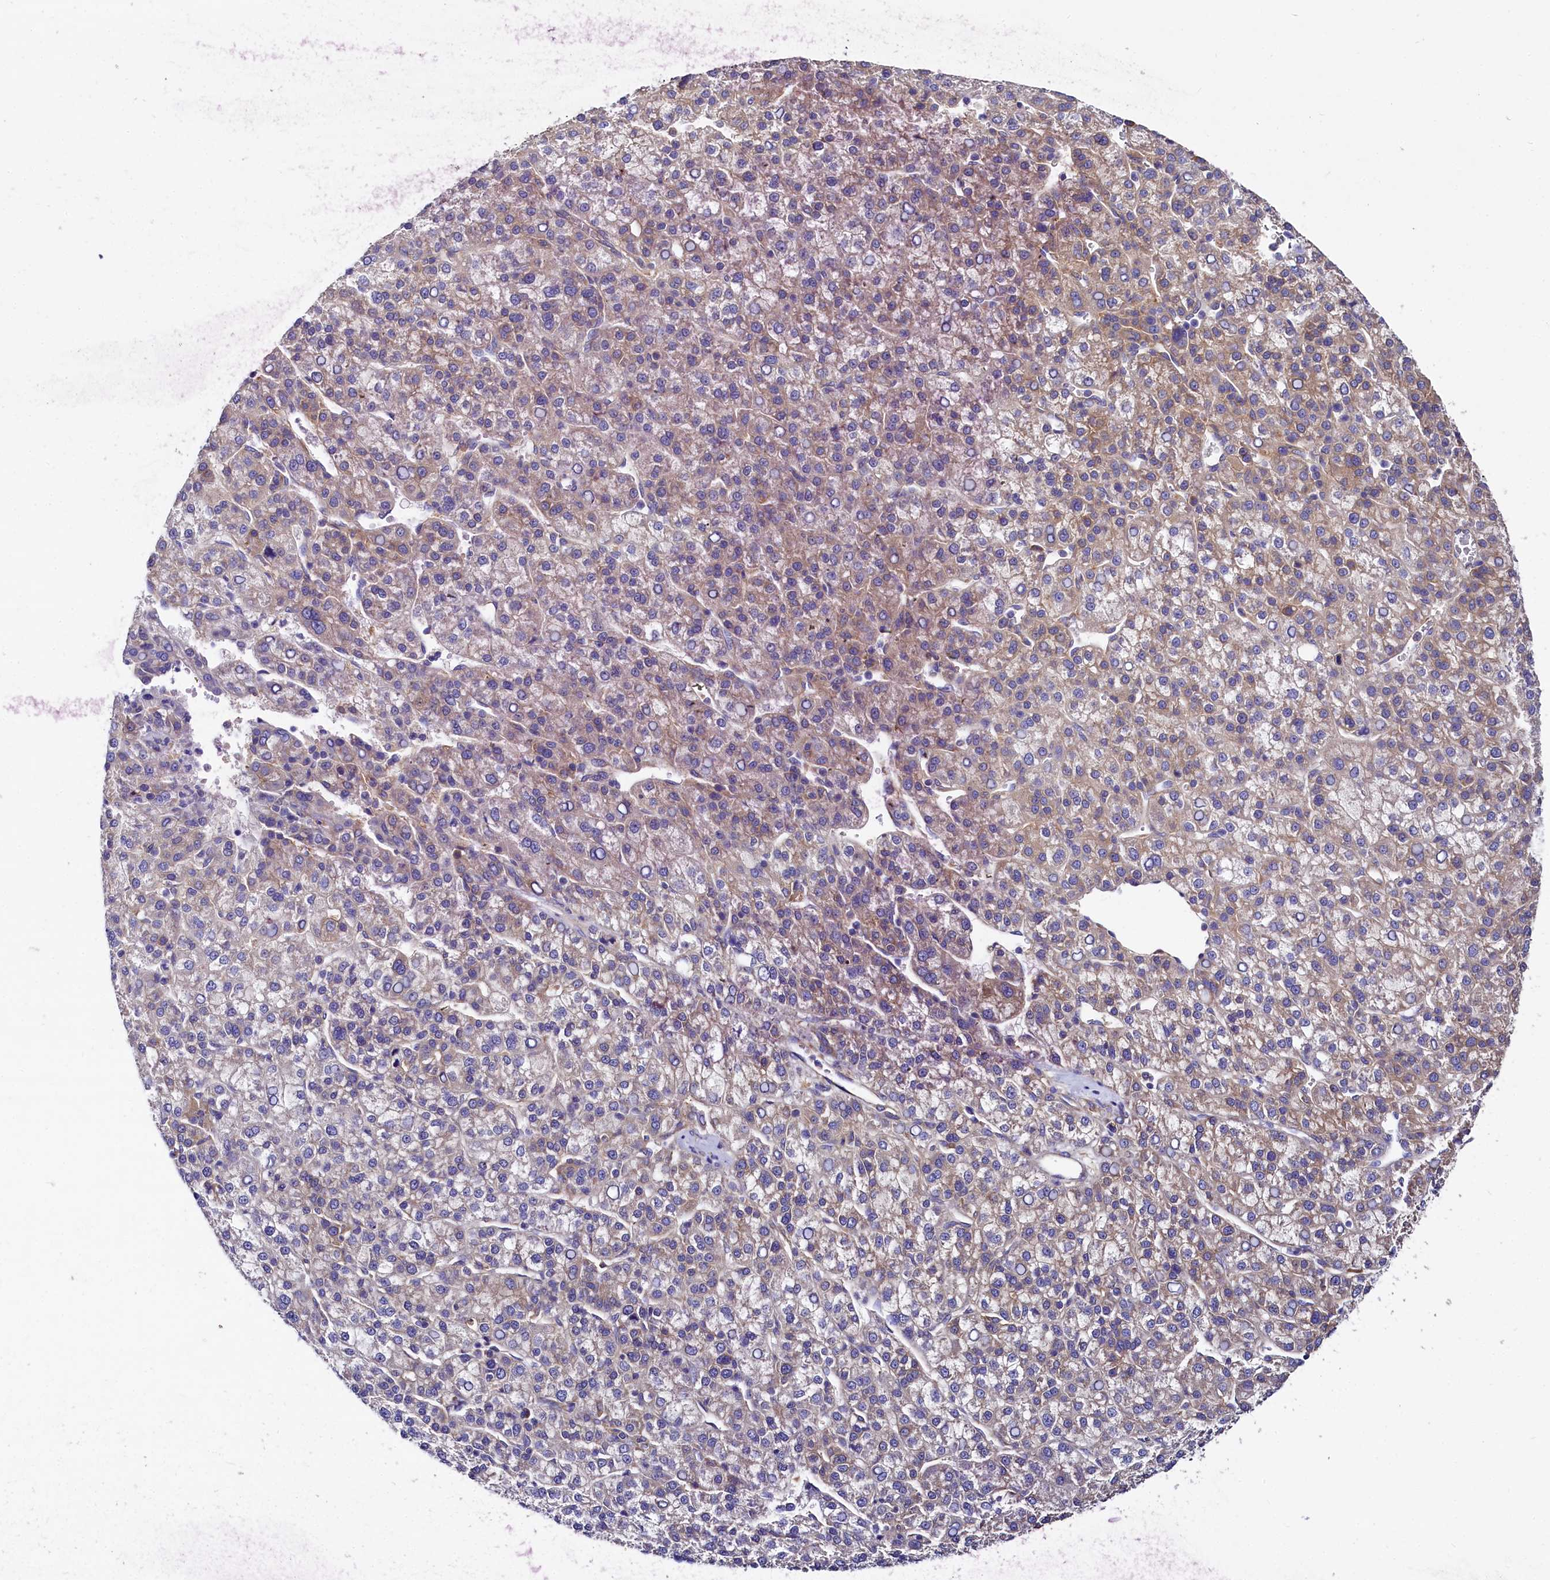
{"staining": {"intensity": "weak", "quantity": "25%-75%", "location": "cytoplasmic/membranous"}, "tissue": "liver cancer", "cell_type": "Tumor cells", "image_type": "cancer", "snomed": [{"axis": "morphology", "description": "Carcinoma, Hepatocellular, NOS"}, {"axis": "topography", "description": "Liver"}], "caption": "The image demonstrates a brown stain indicating the presence of a protein in the cytoplasmic/membranous of tumor cells in liver hepatocellular carcinoma. The staining was performed using DAB (3,3'-diaminobenzidine) to visualize the protein expression in brown, while the nuclei were stained in blue with hematoxylin (Magnification: 20x).", "gene": "QARS1", "patient": {"sex": "female", "age": 58}}